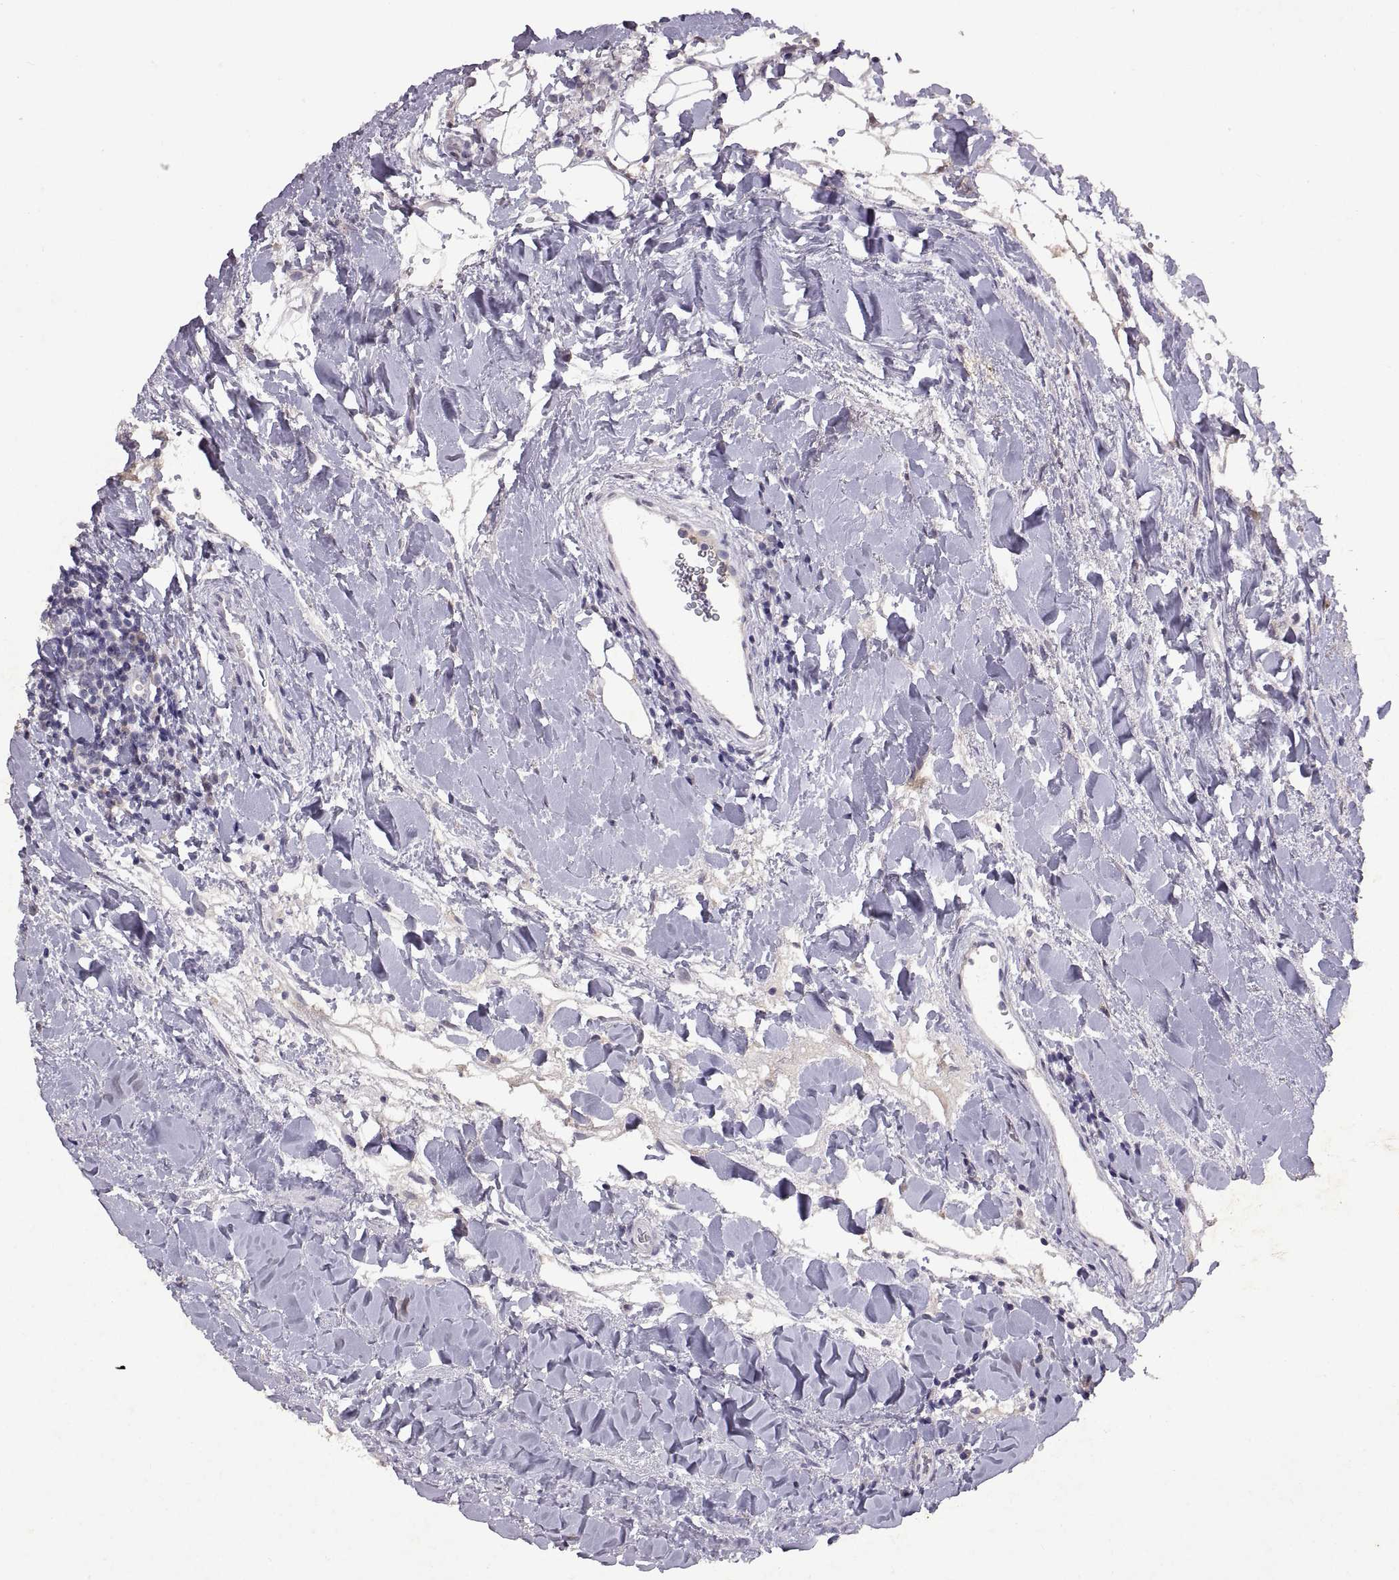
{"staining": {"intensity": "negative", "quantity": "none", "location": "none"}, "tissue": "urothelial cancer", "cell_type": "Tumor cells", "image_type": "cancer", "snomed": [{"axis": "morphology", "description": "Urothelial carcinoma, Low grade"}, {"axis": "topography", "description": "Urinary bladder"}], "caption": "A histopathology image of urothelial cancer stained for a protein demonstrates no brown staining in tumor cells.", "gene": "DEFB136", "patient": {"sex": "male", "age": 78}}